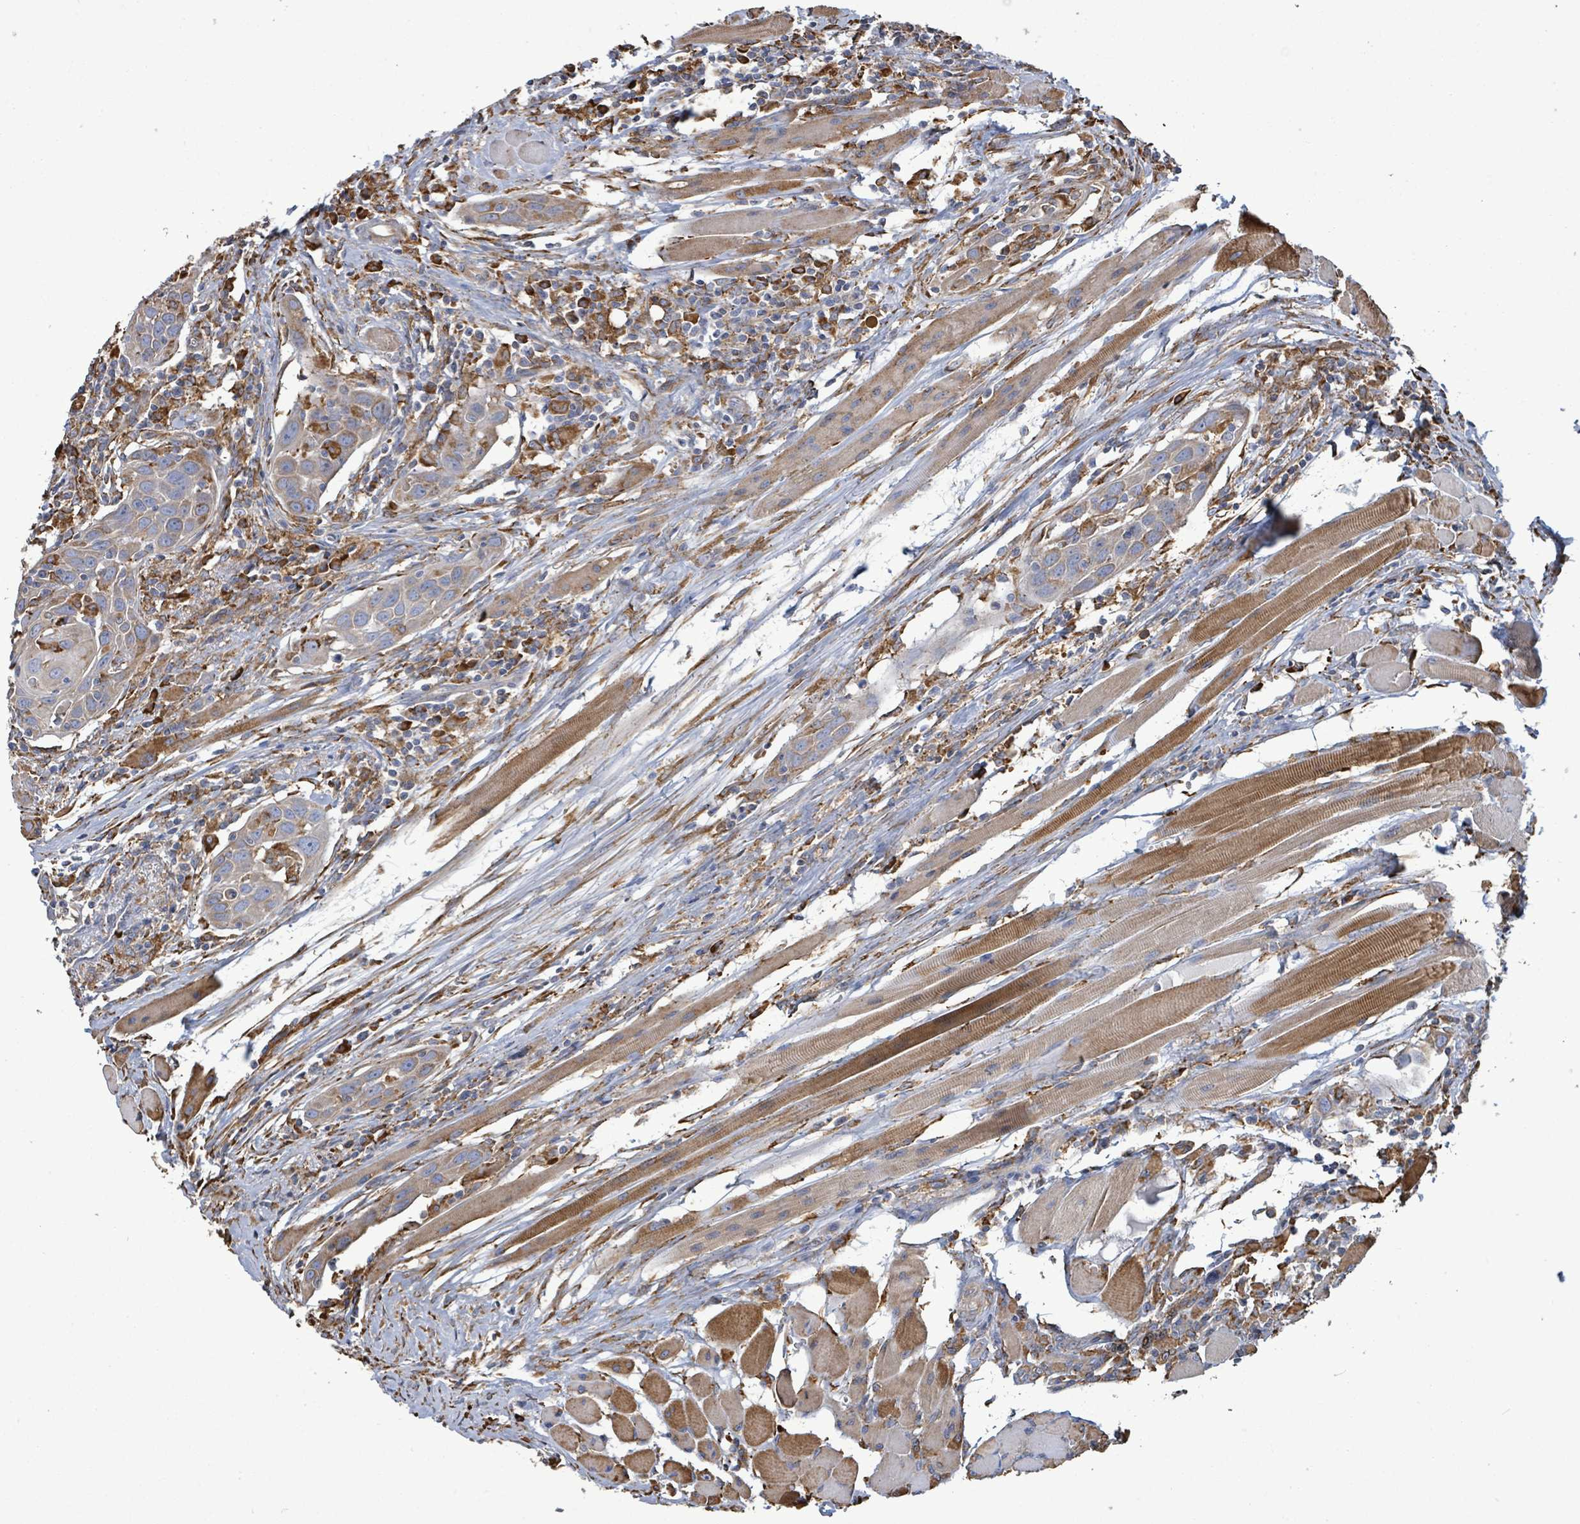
{"staining": {"intensity": "moderate", "quantity": "25%-75%", "location": "cytoplasmic/membranous"}, "tissue": "head and neck cancer", "cell_type": "Tumor cells", "image_type": "cancer", "snomed": [{"axis": "morphology", "description": "Squamous cell carcinoma, NOS"}, {"axis": "topography", "description": "Oral tissue"}, {"axis": "topography", "description": "Head-Neck"}], "caption": "A medium amount of moderate cytoplasmic/membranous staining is present in about 25%-75% of tumor cells in squamous cell carcinoma (head and neck) tissue.", "gene": "RFPL4A", "patient": {"sex": "female", "age": 50}}